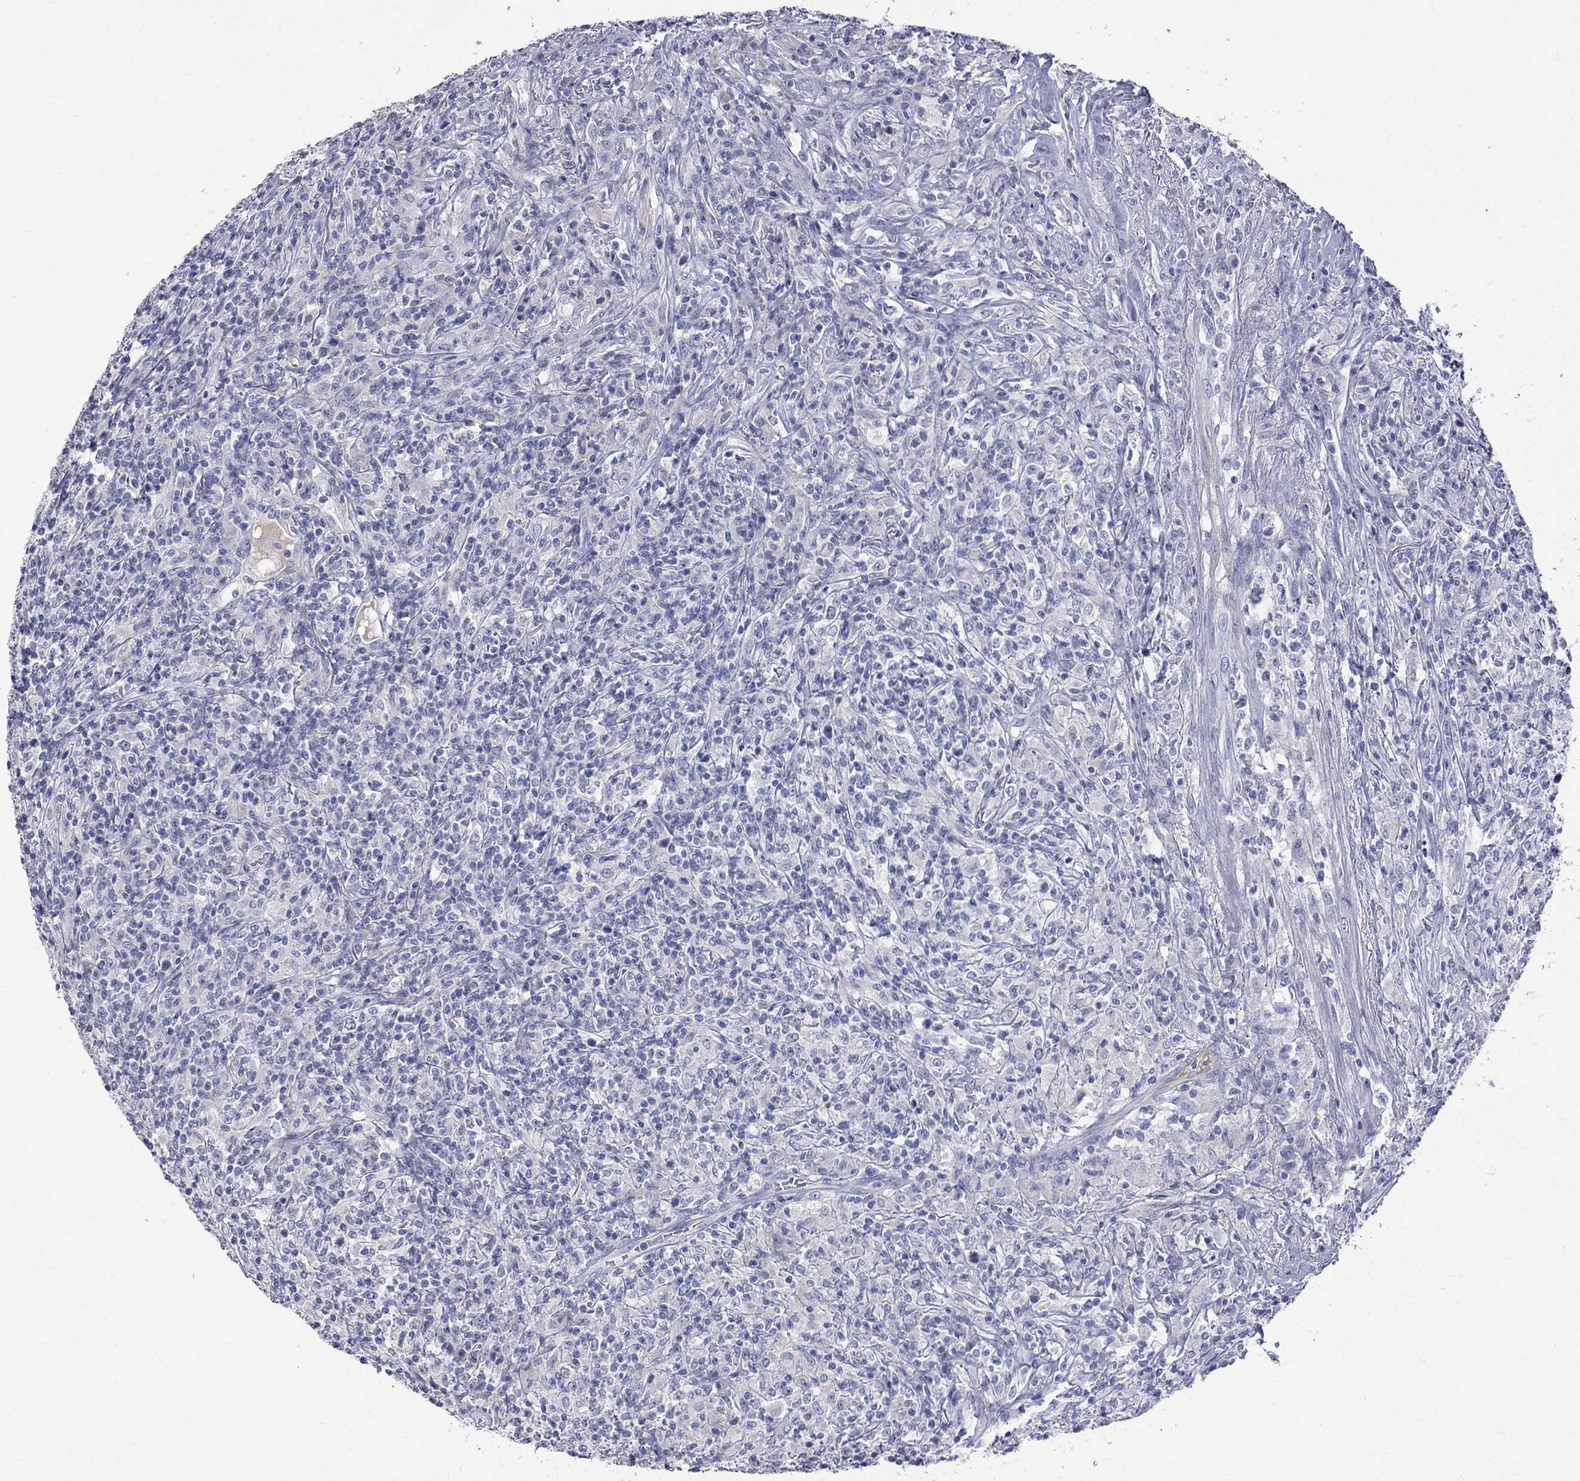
{"staining": {"intensity": "negative", "quantity": "none", "location": "none"}, "tissue": "lymphoma", "cell_type": "Tumor cells", "image_type": "cancer", "snomed": [{"axis": "morphology", "description": "Malignant lymphoma, non-Hodgkin's type, High grade"}, {"axis": "topography", "description": "Lung"}], "caption": "Human lymphoma stained for a protein using immunohistochemistry reveals no positivity in tumor cells.", "gene": "KCND2", "patient": {"sex": "male", "age": 79}}